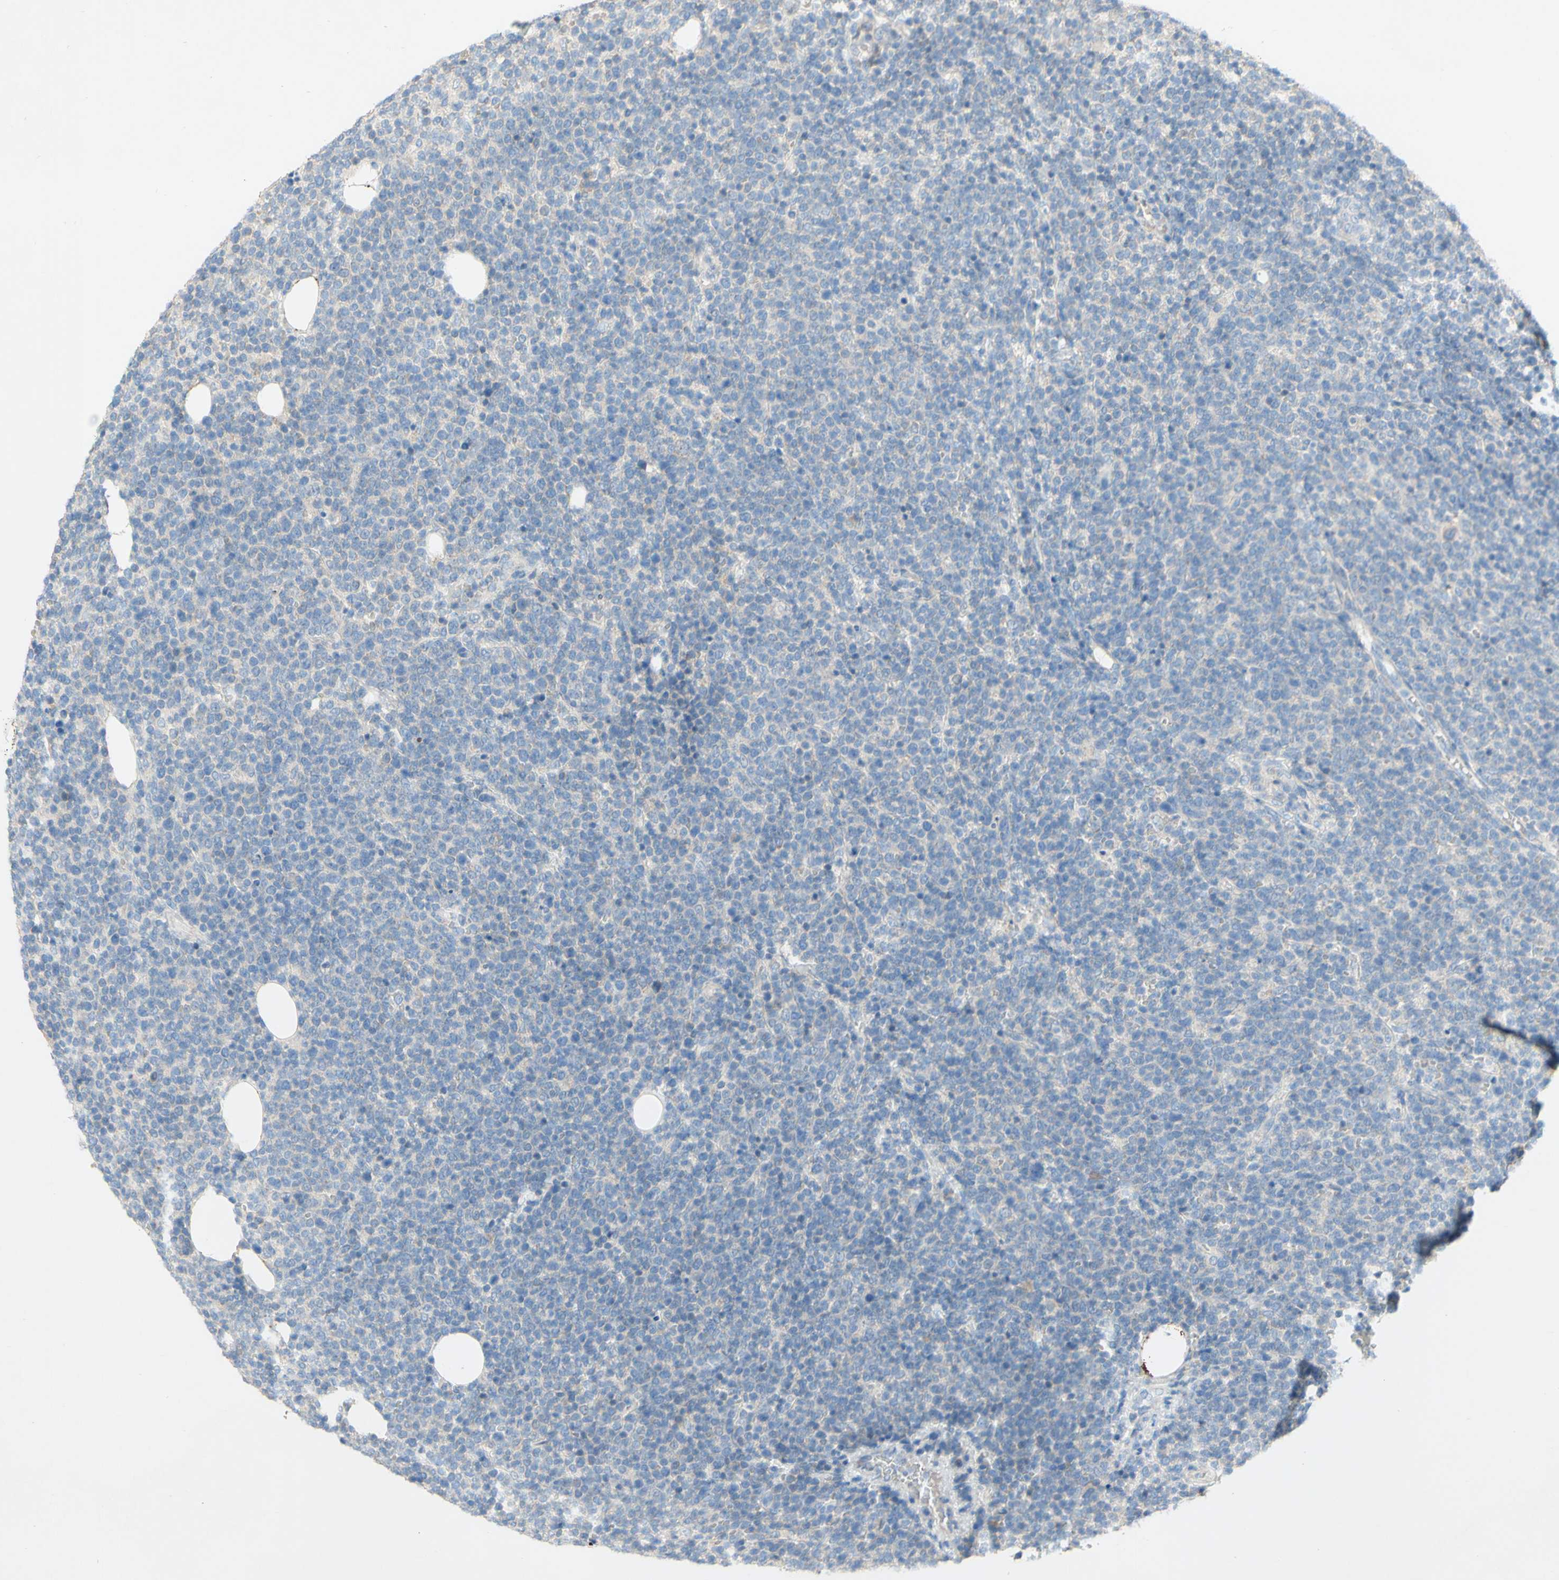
{"staining": {"intensity": "negative", "quantity": "none", "location": "none"}, "tissue": "lymphoma", "cell_type": "Tumor cells", "image_type": "cancer", "snomed": [{"axis": "morphology", "description": "Malignant lymphoma, non-Hodgkin's type, High grade"}, {"axis": "topography", "description": "Lymph node"}], "caption": "Immunohistochemistry (IHC) of human high-grade malignant lymphoma, non-Hodgkin's type demonstrates no staining in tumor cells.", "gene": "ACADL", "patient": {"sex": "male", "age": 61}}